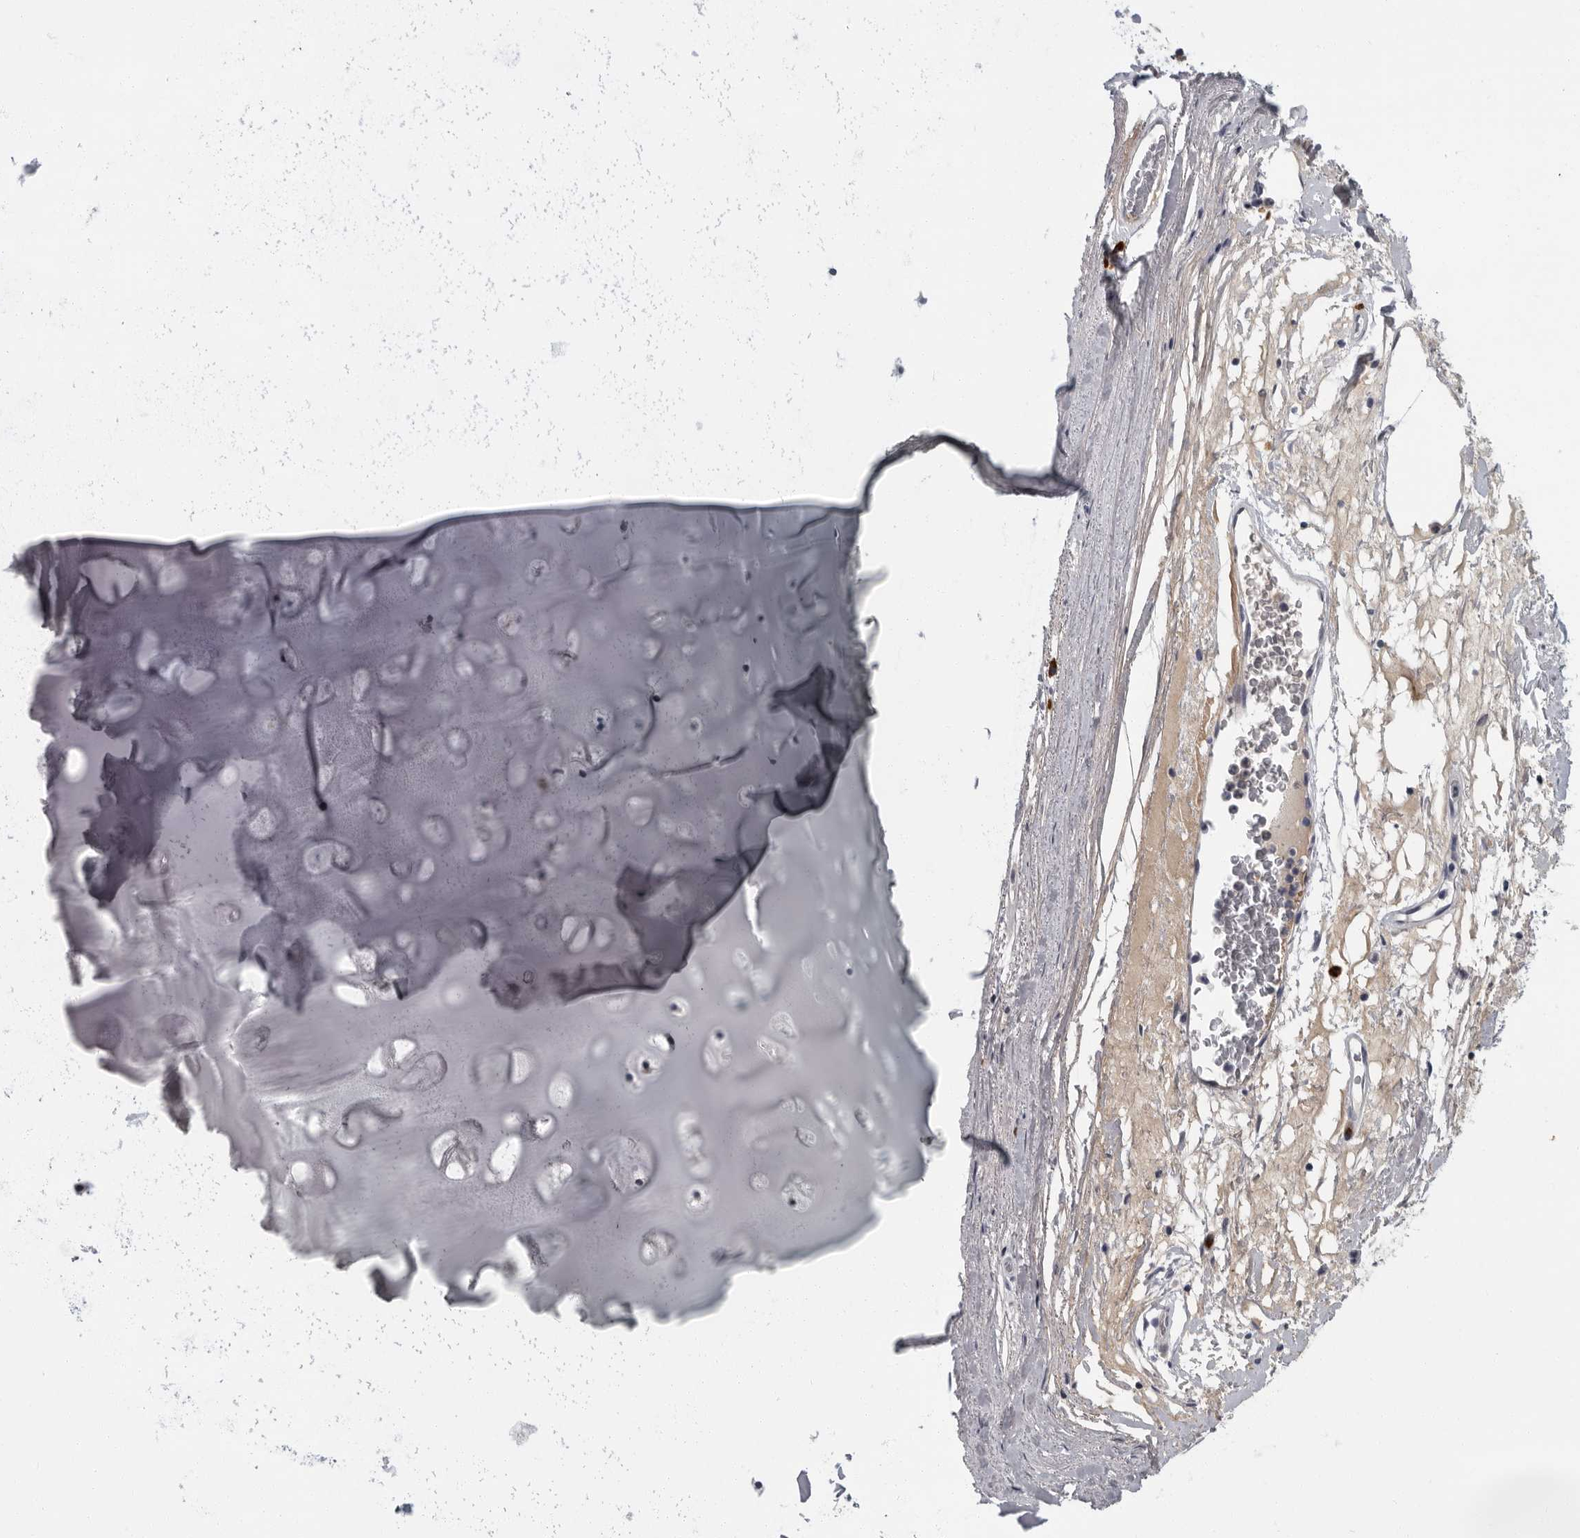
{"staining": {"intensity": "negative", "quantity": "none", "location": "none"}, "tissue": "adipose tissue", "cell_type": "Adipocytes", "image_type": "normal", "snomed": [{"axis": "morphology", "description": "Normal tissue, NOS"}, {"axis": "topography", "description": "Cartilage tissue"}], "caption": "Normal adipose tissue was stained to show a protein in brown. There is no significant expression in adipocytes. (DAB (3,3'-diaminobenzidine) IHC visualized using brightfield microscopy, high magnification).", "gene": "SLC25A39", "patient": {"sex": "female", "age": 63}}